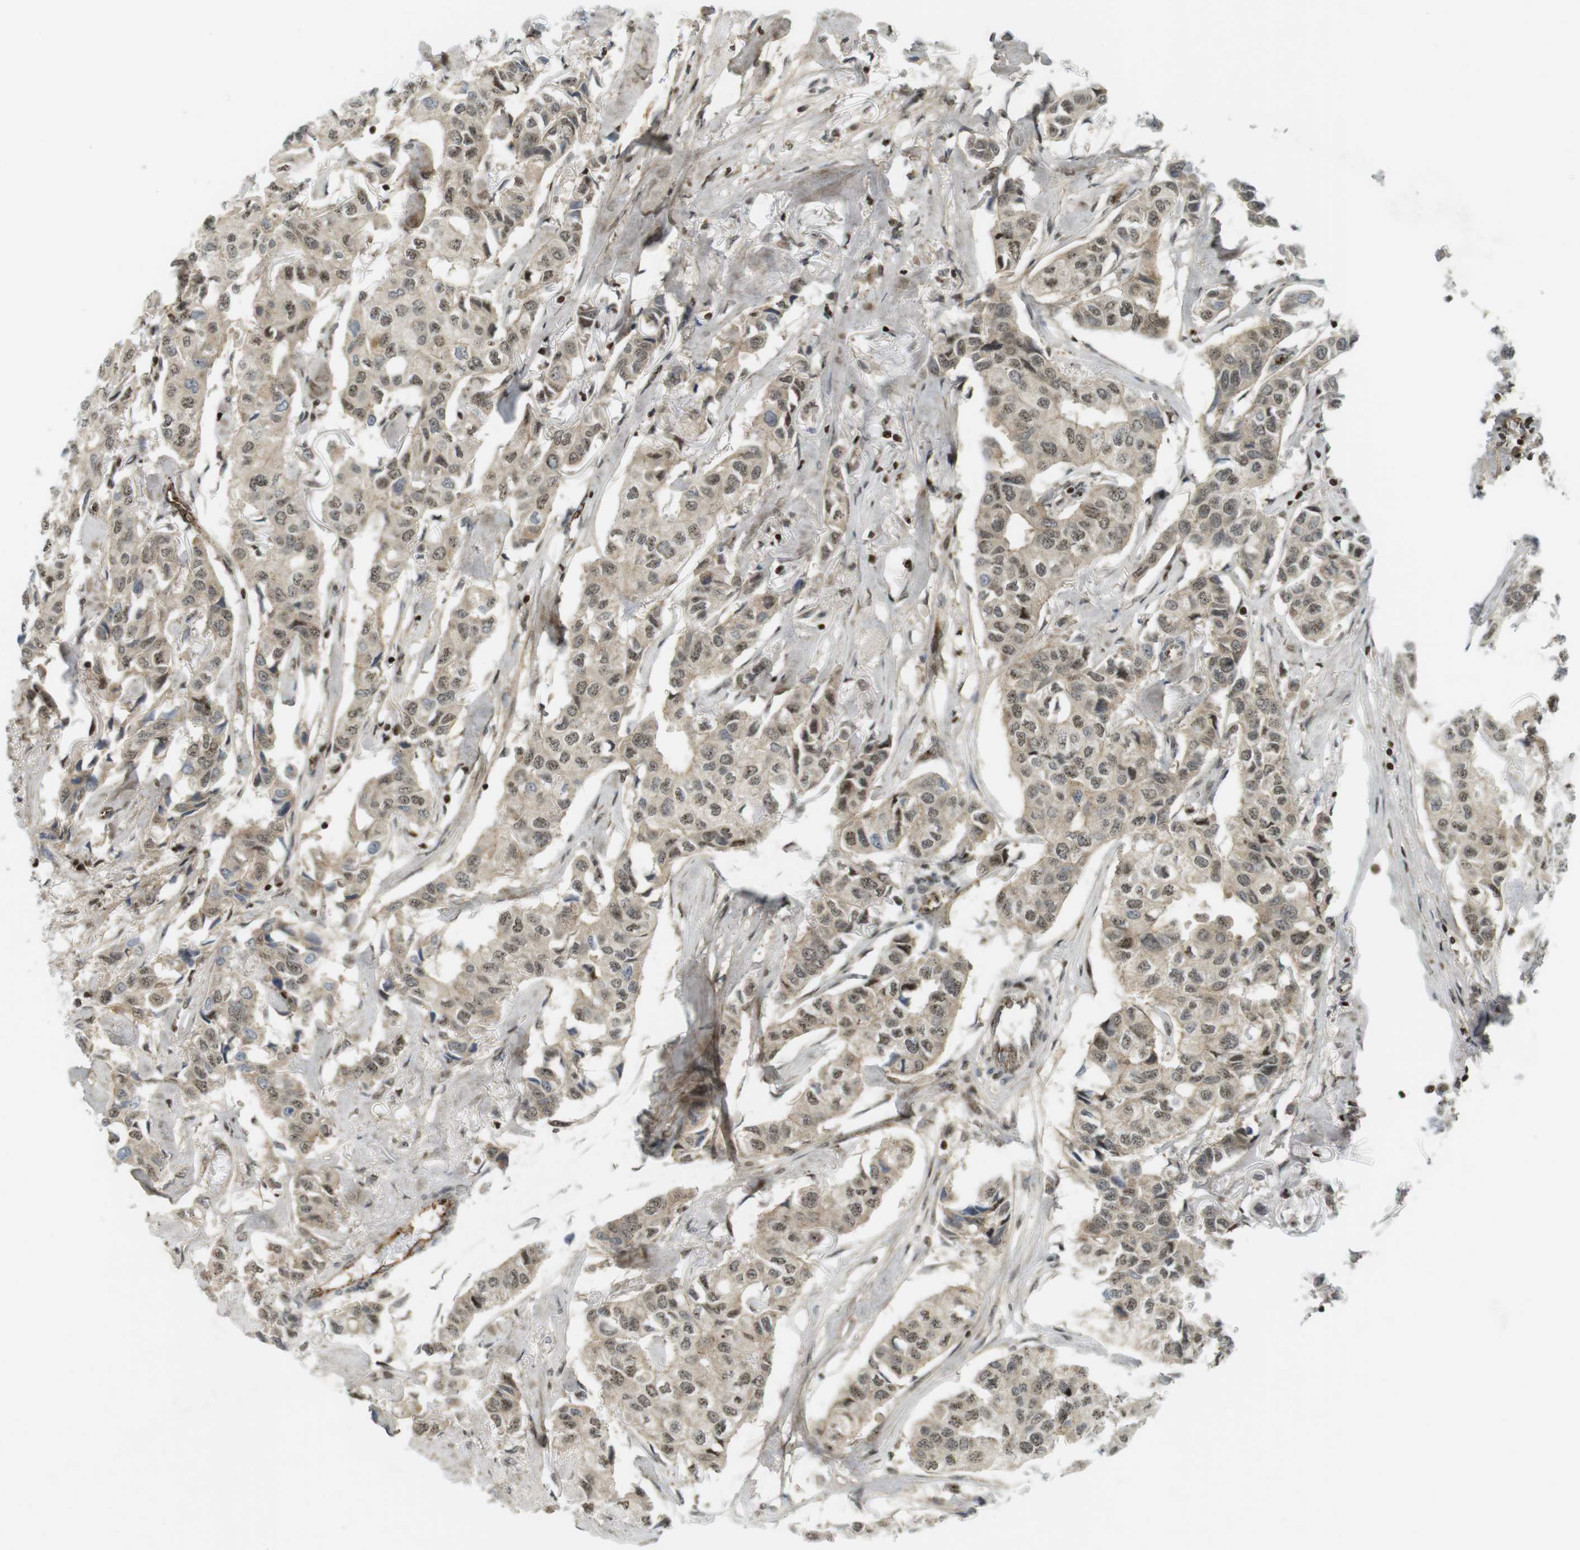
{"staining": {"intensity": "weak", "quantity": ">75%", "location": "cytoplasmic/membranous,nuclear"}, "tissue": "breast cancer", "cell_type": "Tumor cells", "image_type": "cancer", "snomed": [{"axis": "morphology", "description": "Duct carcinoma"}, {"axis": "topography", "description": "Breast"}], "caption": "A micrograph of breast invasive ductal carcinoma stained for a protein shows weak cytoplasmic/membranous and nuclear brown staining in tumor cells.", "gene": "PPP1R13B", "patient": {"sex": "female", "age": 80}}